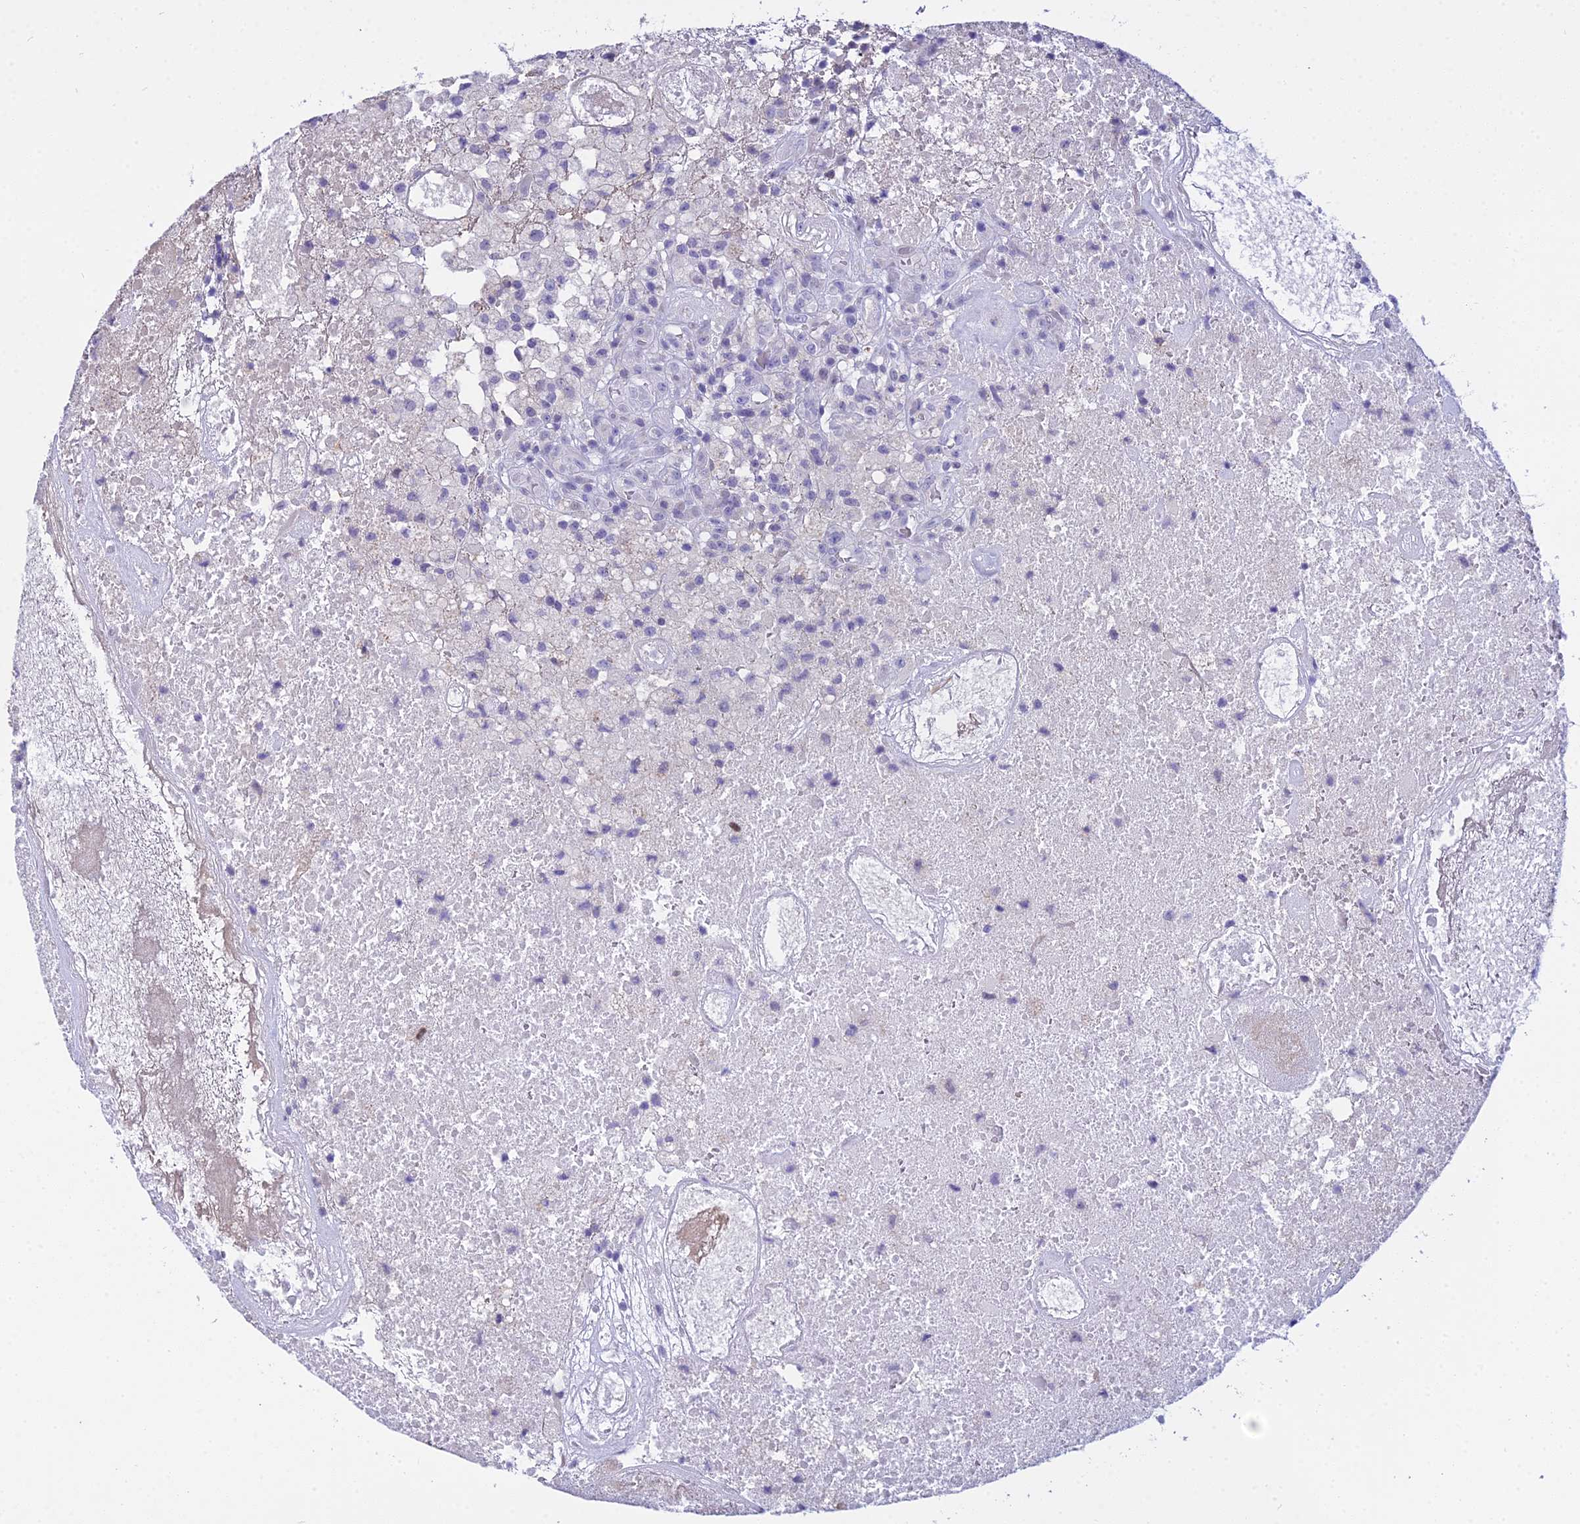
{"staining": {"intensity": "negative", "quantity": "none", "location": "none"}, "tissue": "glioma", "cell_type": "Tumor cells", "image_type": "cancer", "snomed": [{"axis": "morphology", "description": "Glioma, malignant, High grade"}, {"axis": "topography", "description": "Brain"}], "caption": "This is an IHC image of malignant glioma (high-grade). There is no positivity in tumor cells.", "gene": "ZMIZ1", "patient": {"sex": "male", "age": 76}}